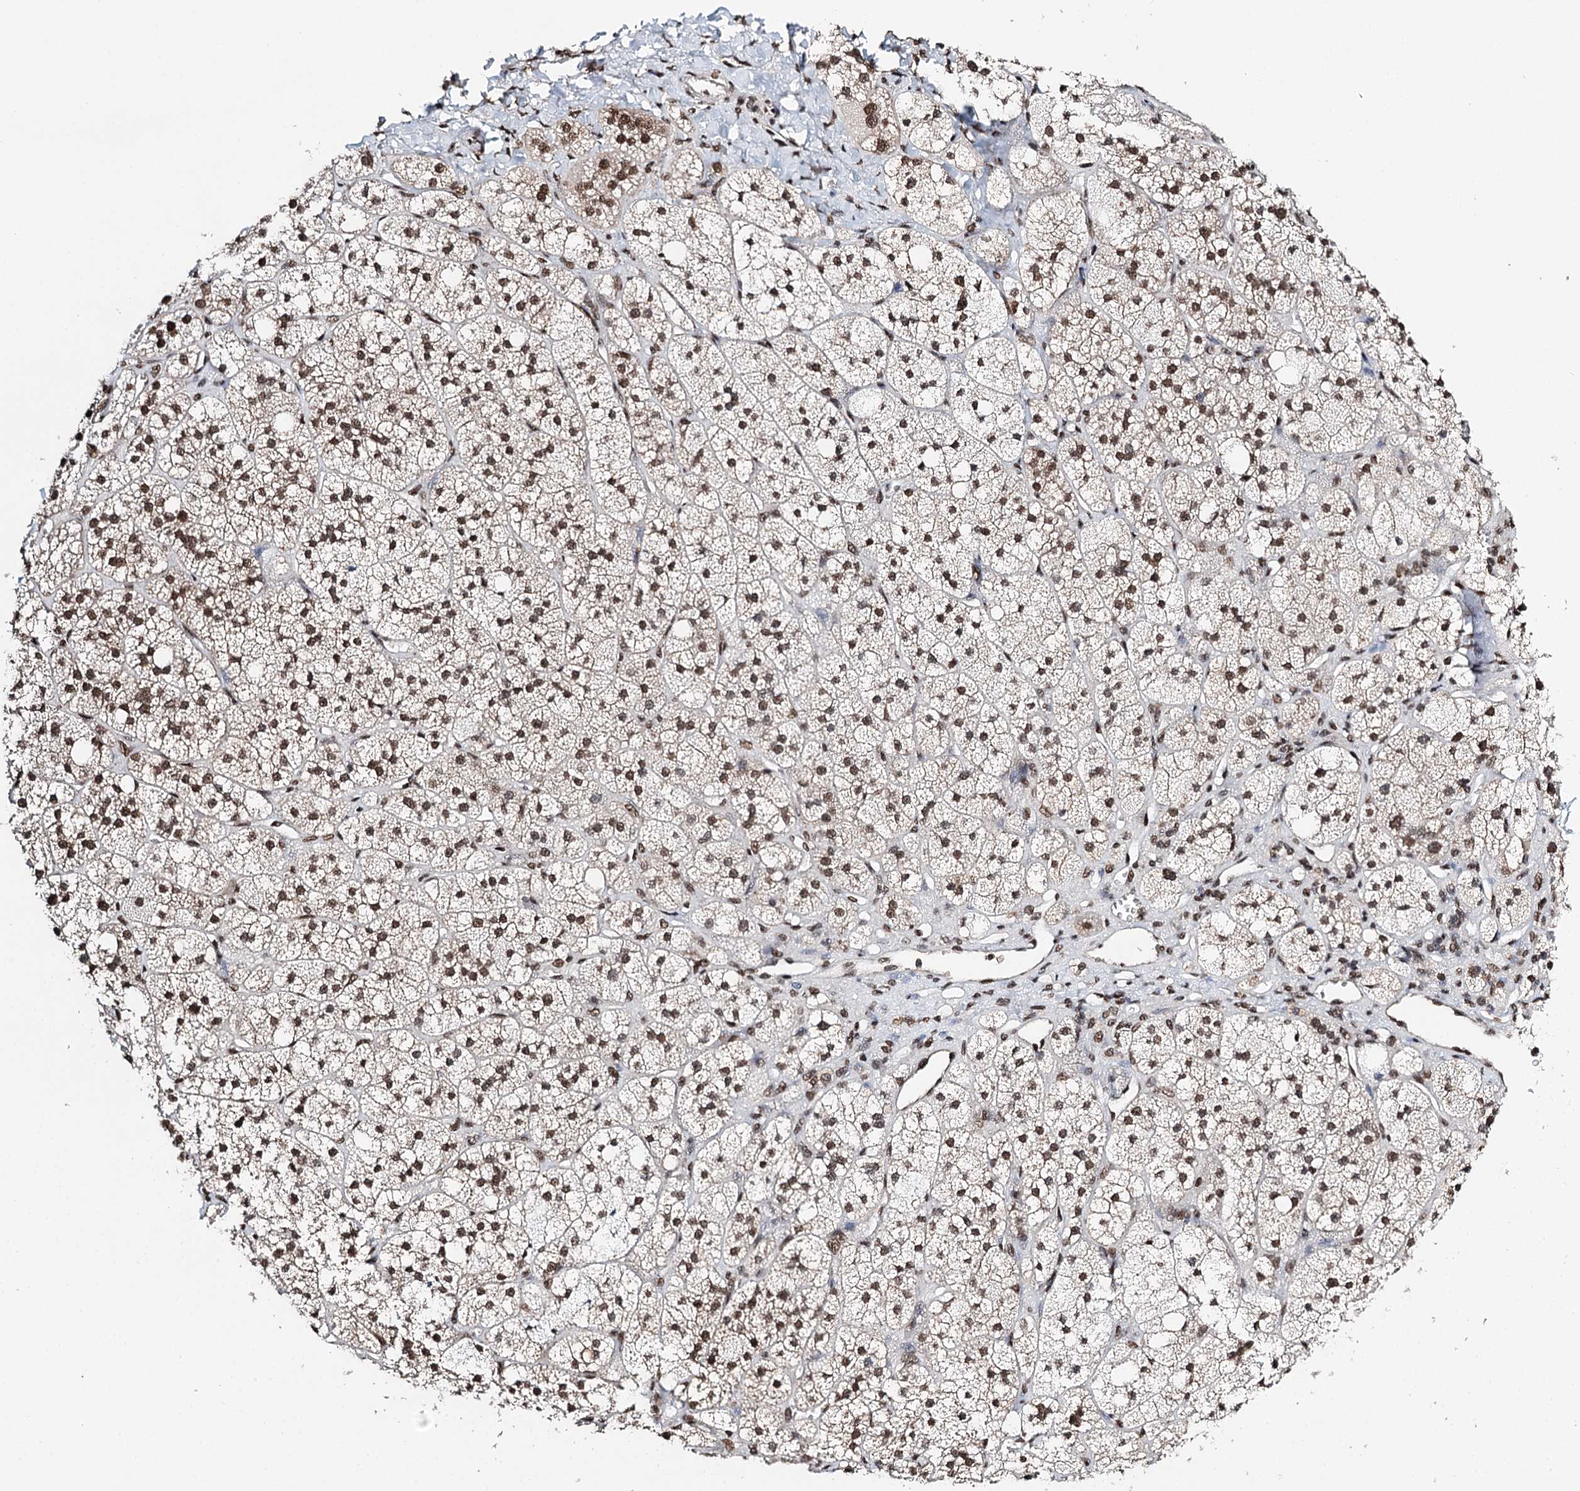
{"staining": {"intensity": "moderate", "quantity": ">75%", "location": "nuclear"}, "tissue": "adrenal gland", "cell_type": "Glandular cells", "image_type": "normal", "snomed": [{"axis": "morphology", "description": "Normal tissue, NOS"}, {"axis": "topography", "description": "Adrenal gland"}], "caption": "This histopathology image shows immunohistochemistry (IHC) staining of benign adrenal gland, with medium moderate nuclear expression in approximately >75% of glandular cells.", "gene": "RPS27A", "patient": {"sex": "male", "age": 61}}